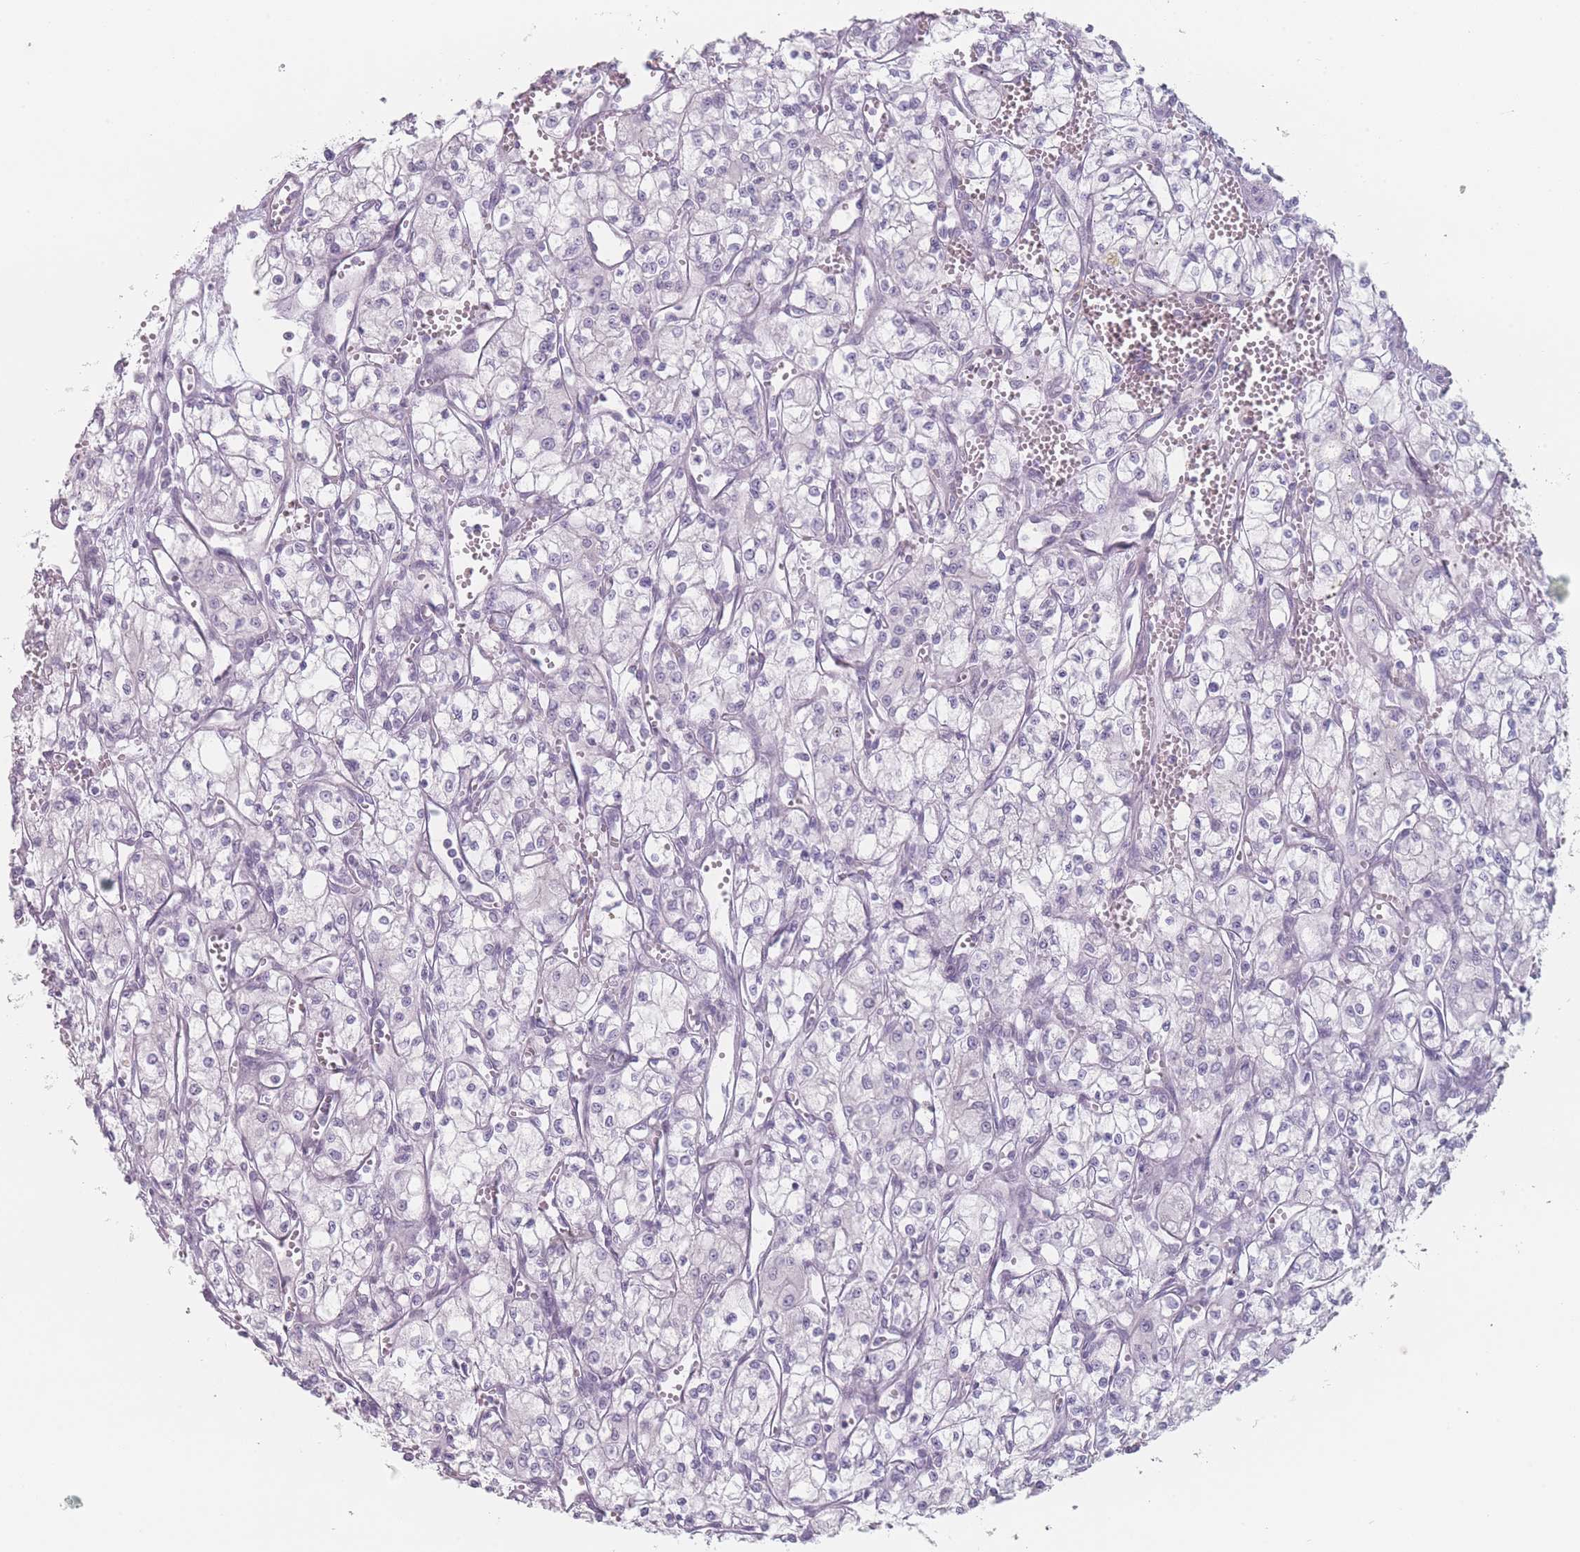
{"staining": {"intensity": "negative", "quantity": "none", "location": "none"}, "tissue": "renal cancer", "cell_type": "Tumor cells", "image_type": "cancer", "snomed": [{"axis": "morphology", "description": "Adenocarcinoma, NOS"}, {"axis": "topography", "description": "Kidney"}], "caption": "This is an IHC histopathology image of human renal cancer (adenocarcinoma). There is no expression in tumor cells.", "gene": "RNF4", "patient": {"sex": "male", "age": 59}}